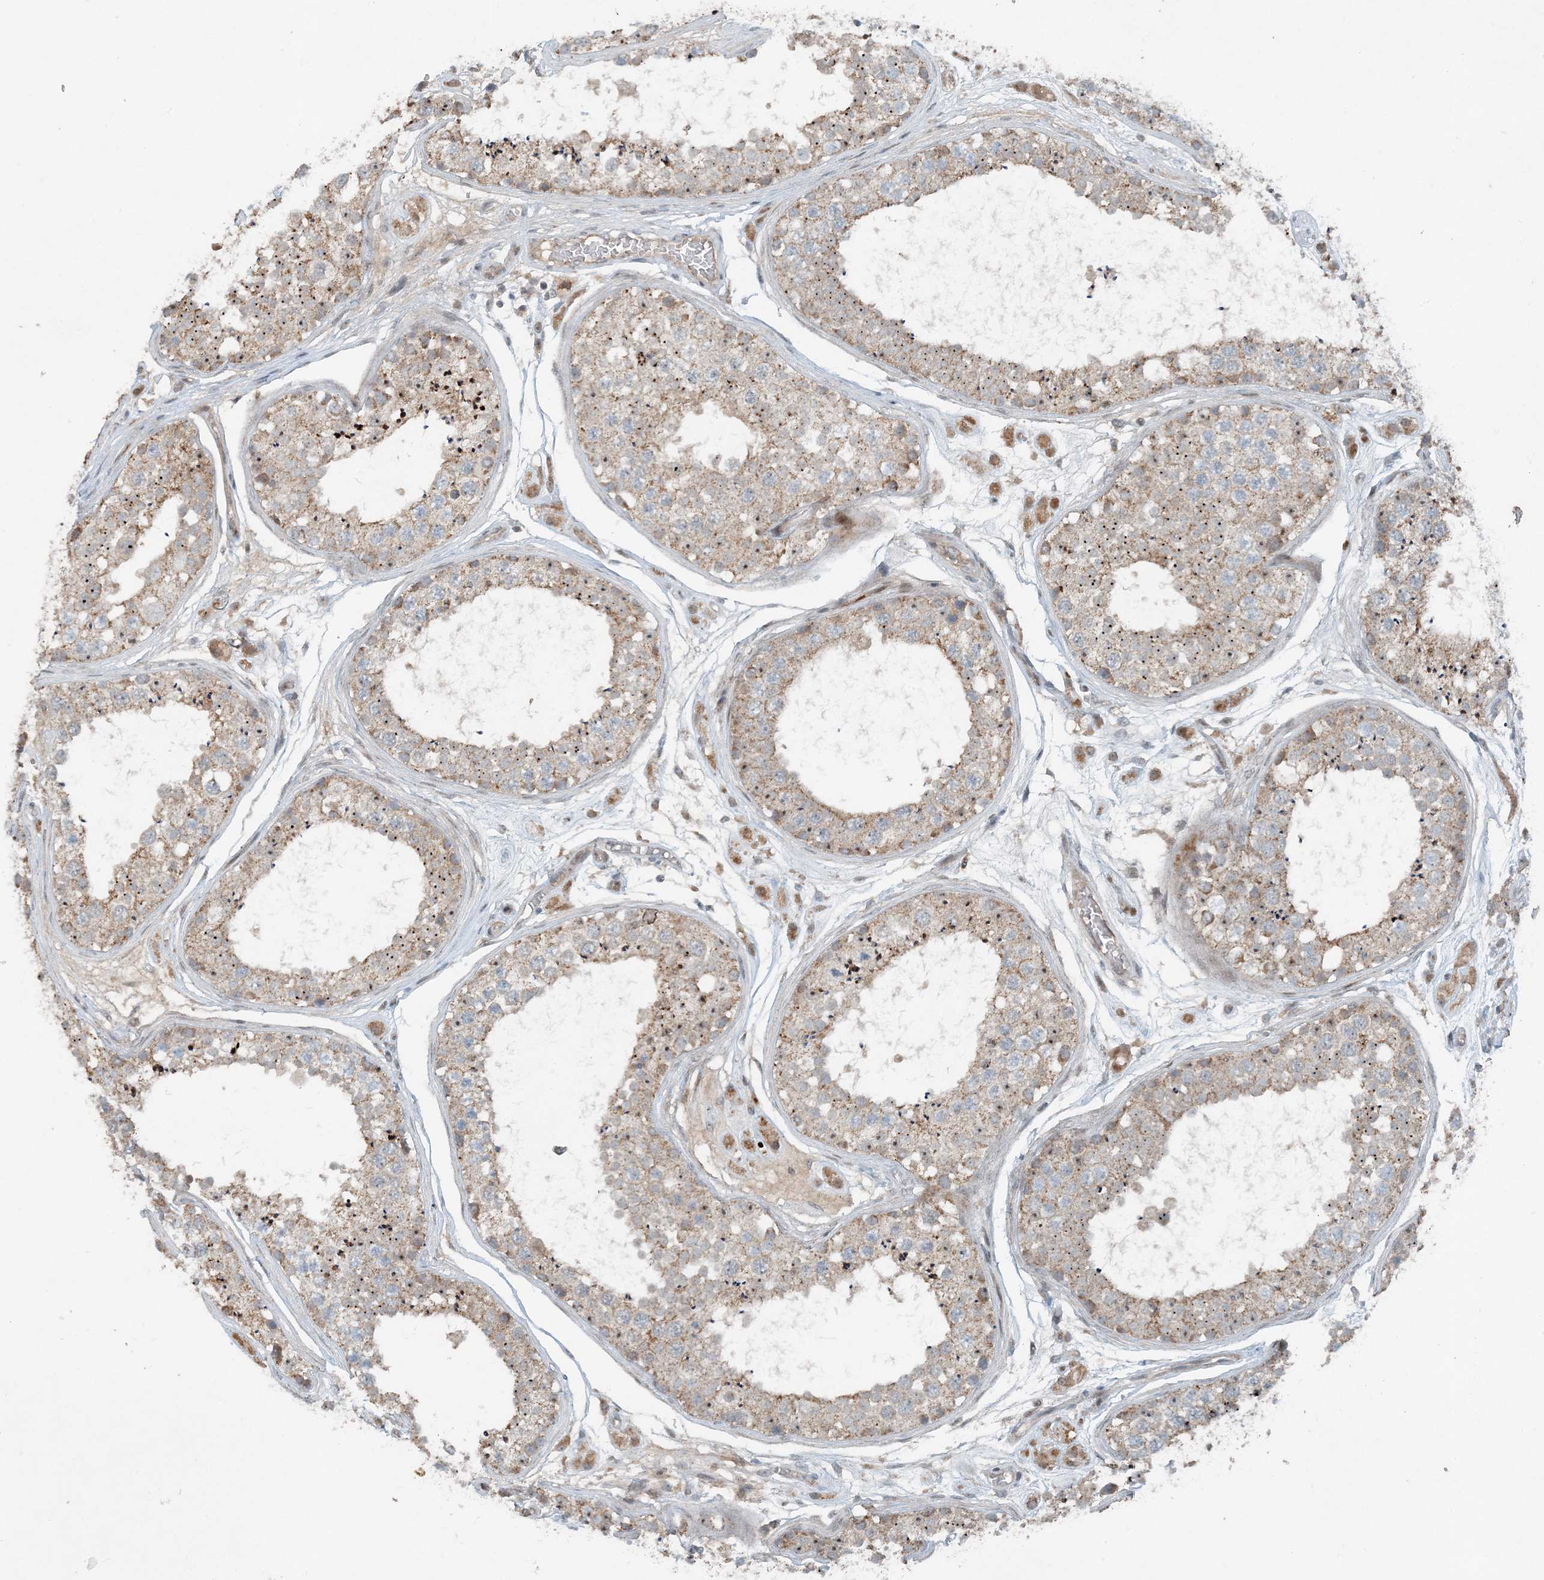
{"staining": {"intensity": "moderate", "quantity": "25%-75%", "location": "cytoplasmic/membranous"}, "tissue": "testis", "cell_type": "Cells in seminiferous ducts", "image_type": "normal", "snomed": [{"axis": "morphology", "description": "Normal tissue, NOS"}, {"axis": "topography", "description": "Testis"}], "caption": "DAB immunohistochemical staining of normal testis exhibits moderate cytoplasmic/membranous protein expression in approximately 25%-75% of cells in seminiferous ducts. (DAB IHC, brown staining for protein, blue staining for nuclei).", "gene": "MITD1", "patient": {"sex": "male", "age": 25}}